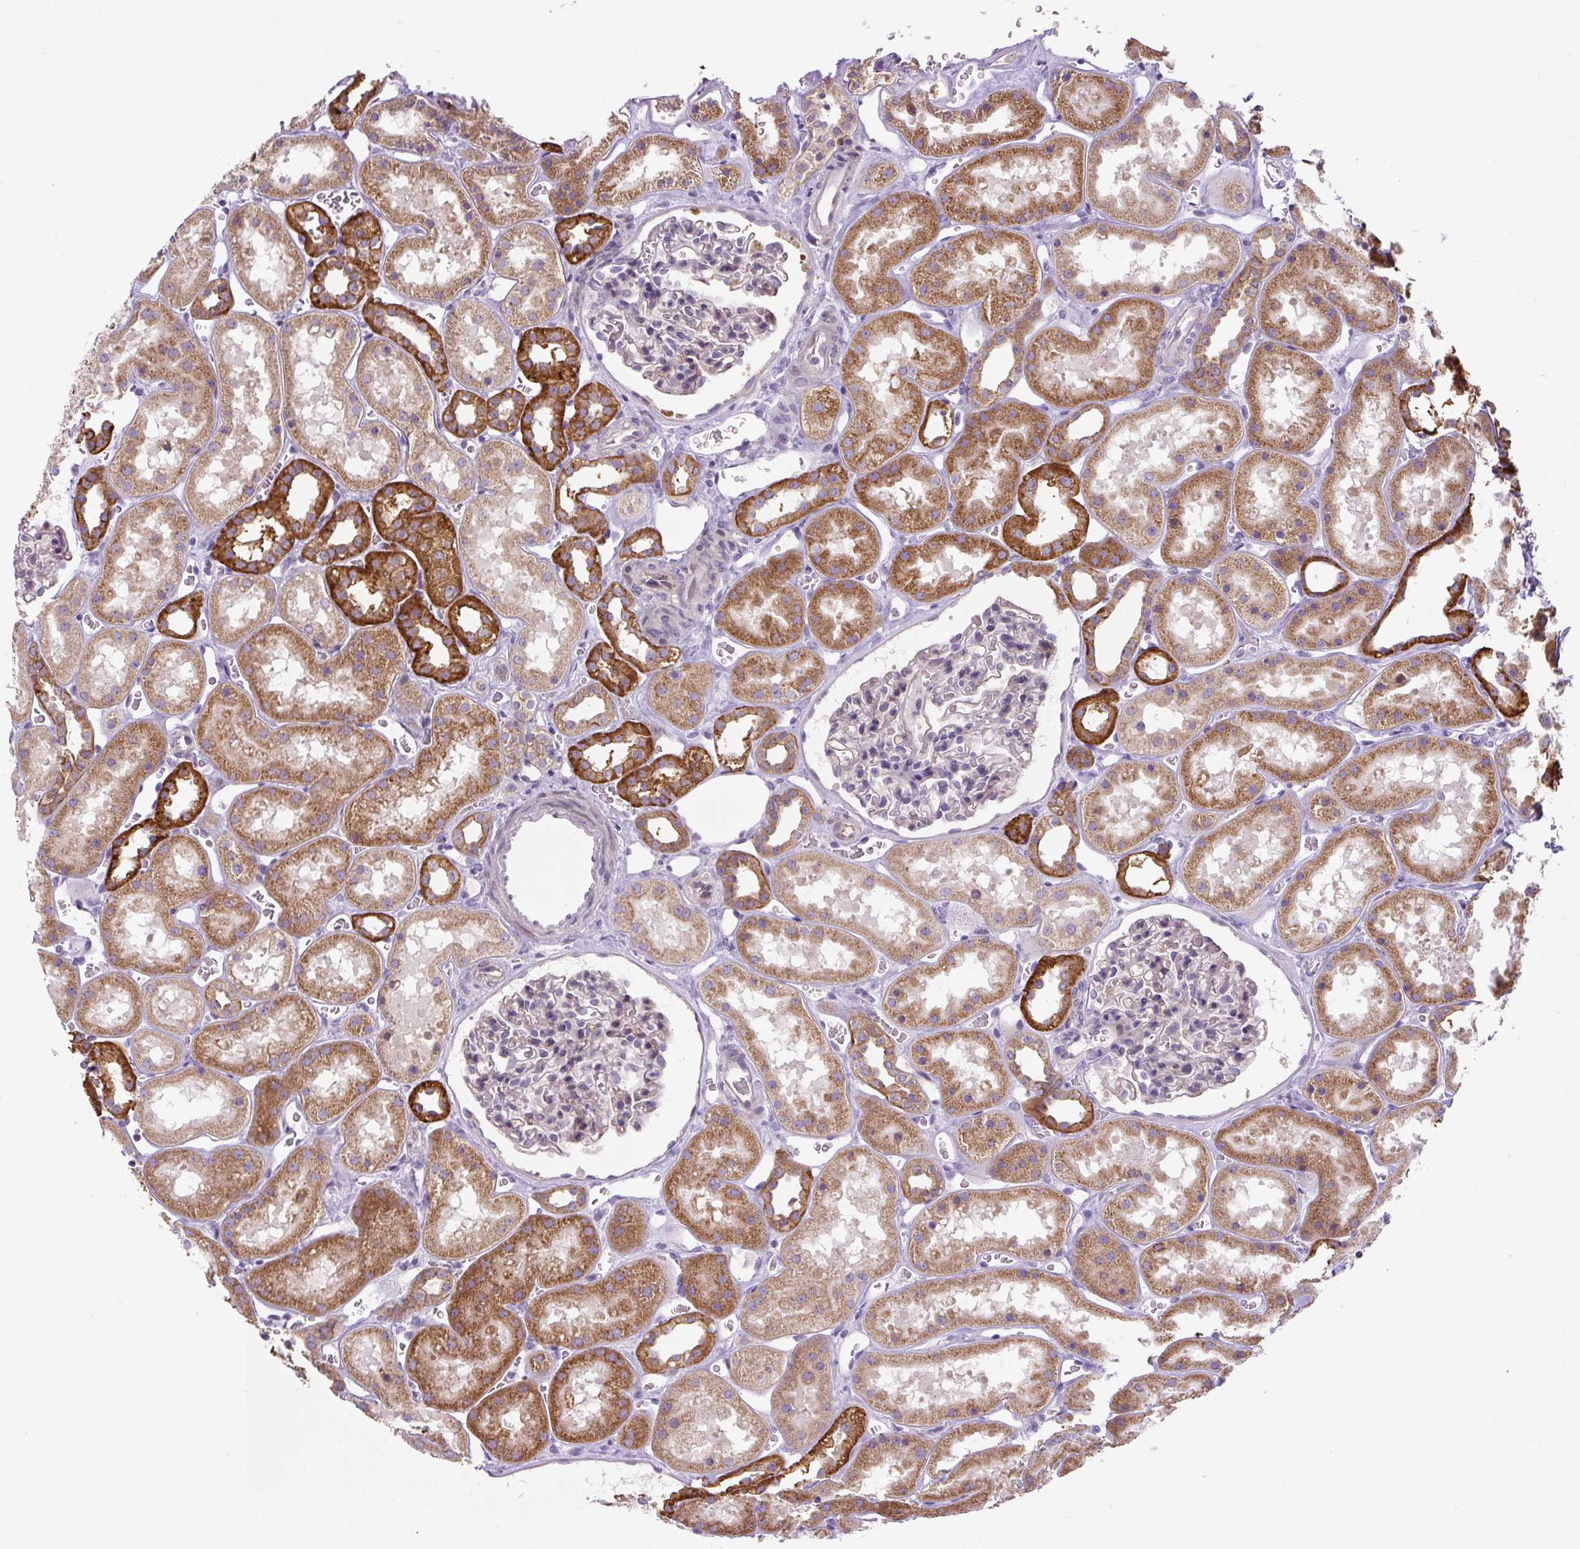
{"staining": {"intensity": "negative", "quantity": "none", "location": "none"}, "tissue": "kidney", "cell_type": "Cells in glomeruli", "image_type": "normal", "snomed": [{"axis": "morphology", "description": "Normal tissue, NOS"}, {"axis": "topography", "description": "Kidney"}], "caption": "High power microscopy micrograph of an IHC image of unremarkable kidney, revealing no significant positivity in cells in glomeruli.", "gene": "ADAMTS19", "patient": {"sex": "female", "age": 41}}